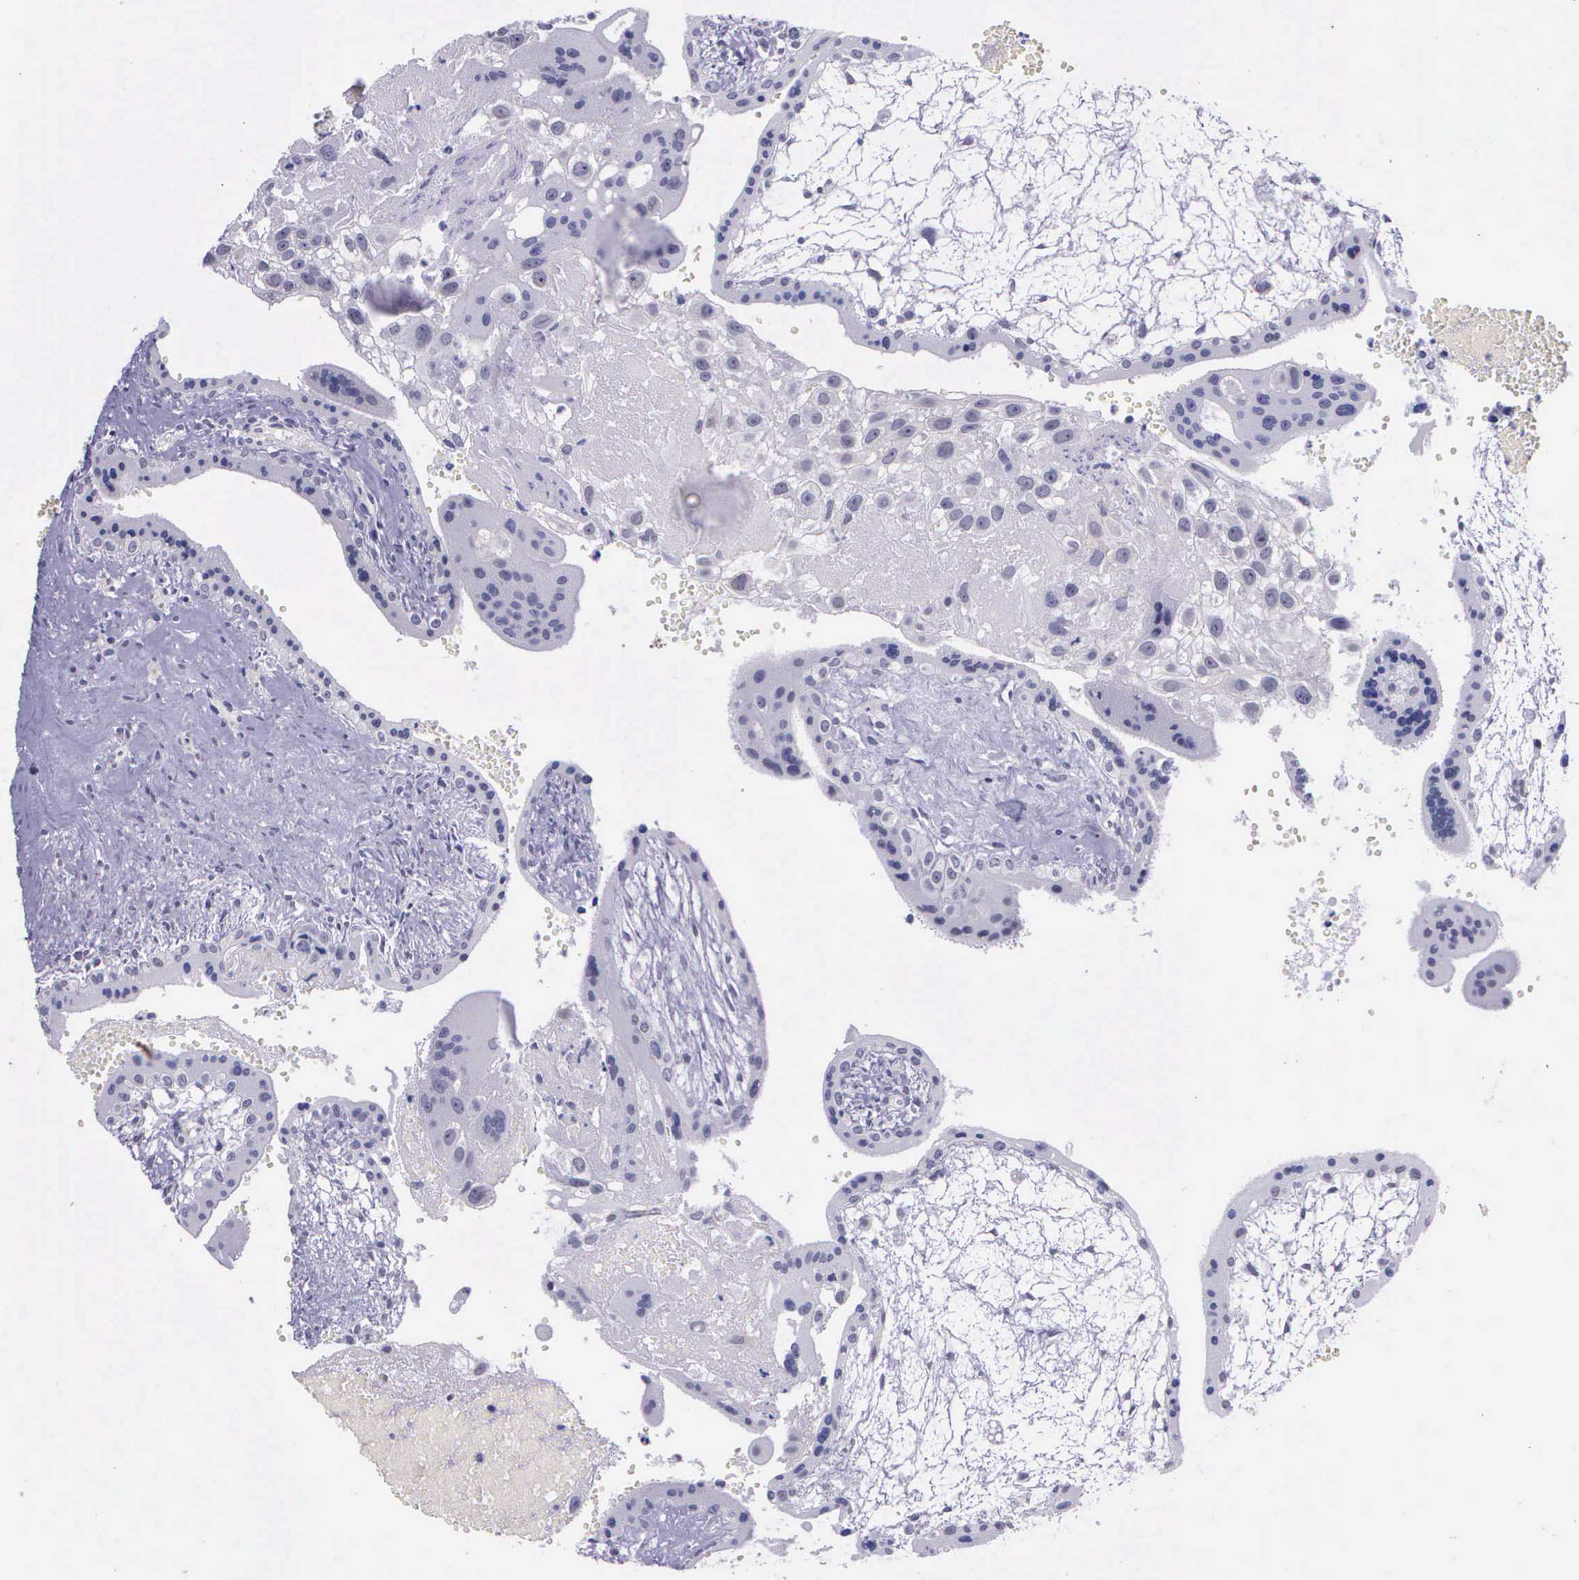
{"staining": {"intensity": "negative", "quantity": "none", "location": "none"}, "tissue": "placenta", "cell_type": "Decidual cells", "image_type": "normal", "snomed": [{"axis": "morphology", "description": "Normal tissue, NOS"}, {"axis": "topography", "description": "Placenta"}], "caption": "Immunohistochemical staining of unremarkable placenta demonstrates no significant expression in decidual cells. The staining is performed using DAB (3,3'-diaminobenzidine) brown chromogen with nuclei counter-stained in using hematoxylin.", "gene": "AHNAK2", "patient": {"sex": "female", "age": 30}}